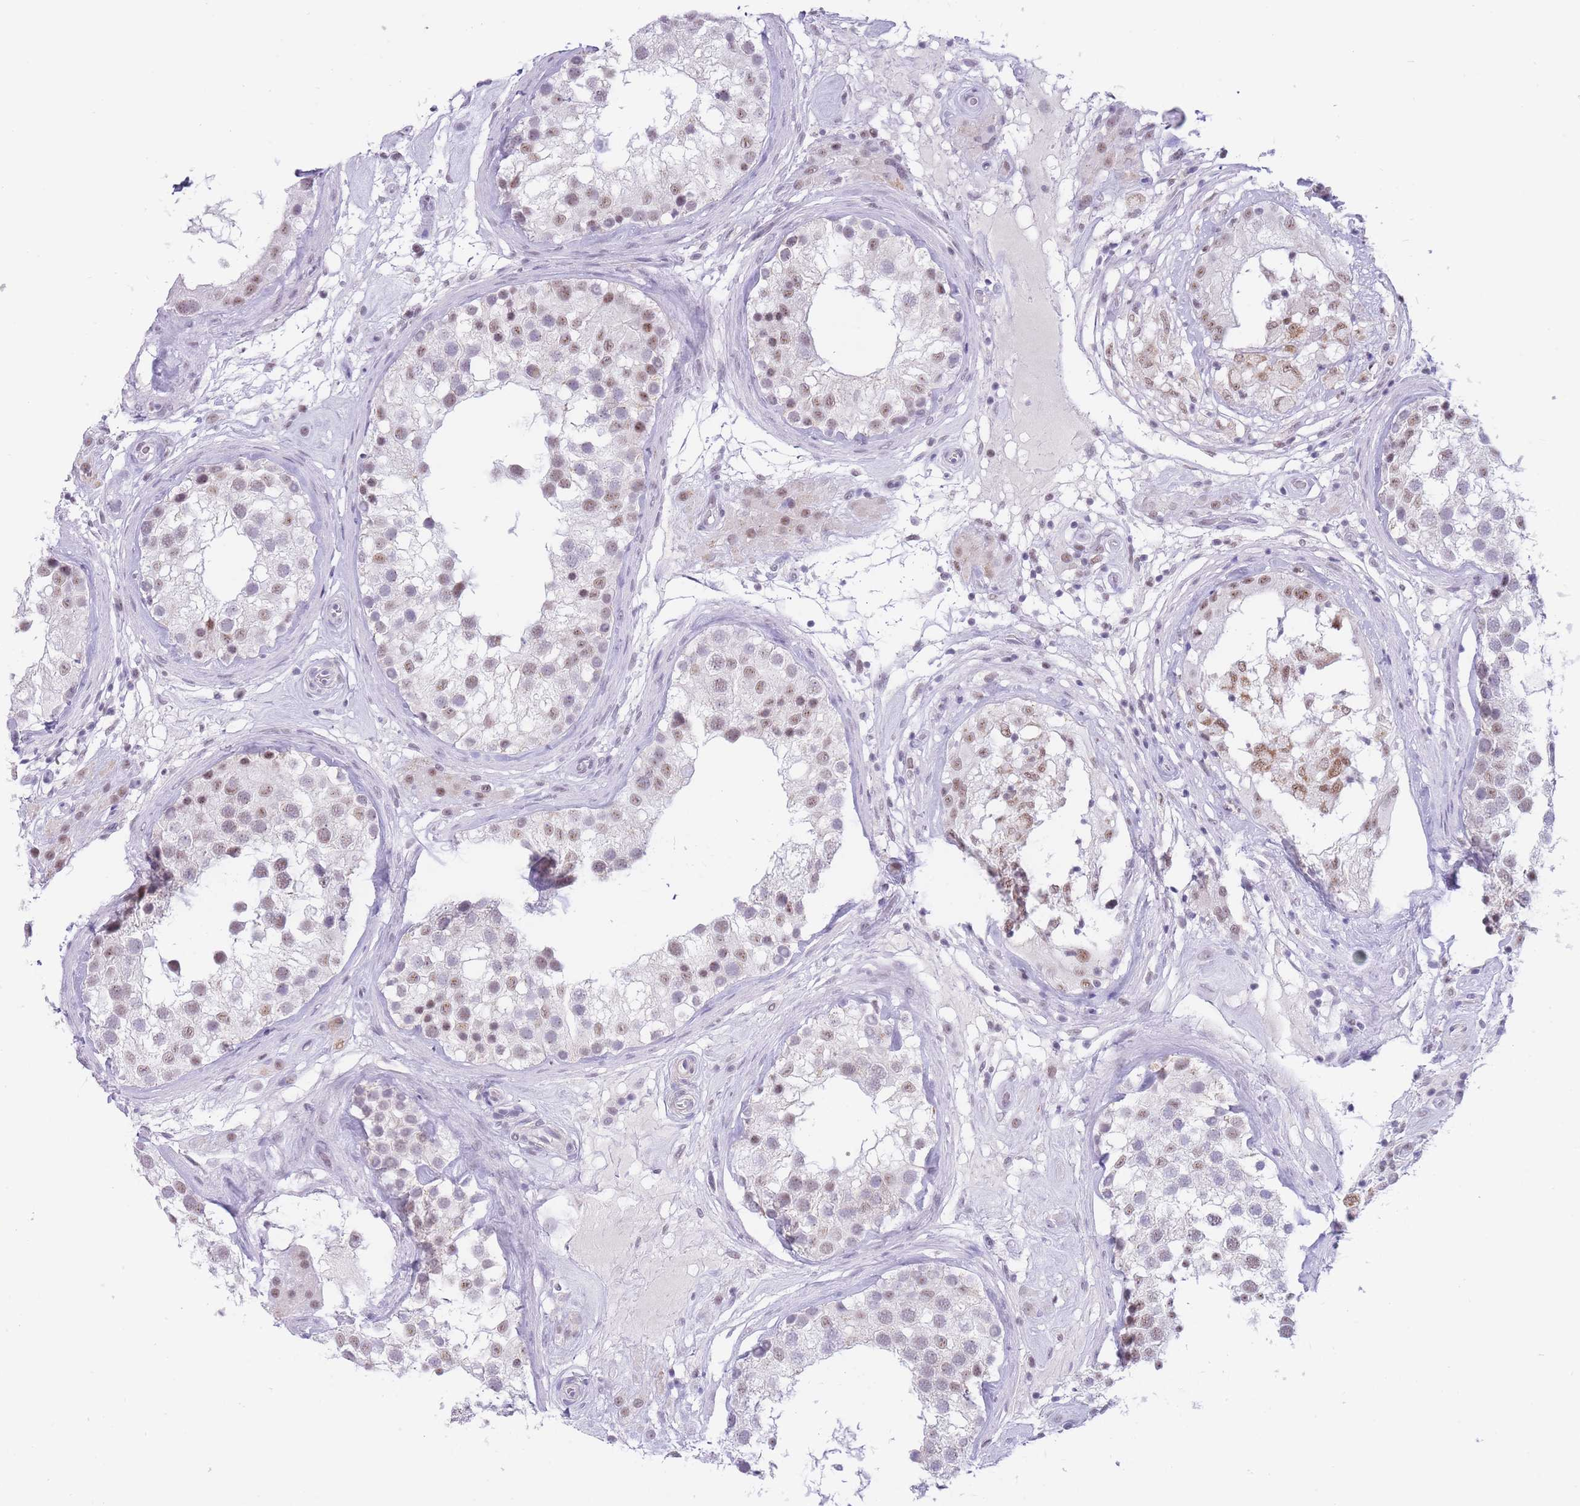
{"staining": {"intensity": "weak", "quantity": "25%-75%", "location": "nuclear"}, "tissue": "testis", "cell_type": "Cells in seminiferous ducts", "image_type": "normal", "snomed": [{"axis": "morphology", "description": "Normal tissue, NOS"}, {"axis": "topography", "description": "Testis"}], "caption": "Immunohistochemistry staining of normal testis, which displays low levels of weak nuclear positivity in approximately 25%-75% of cells in seminiferous ducts indicating weak nuclear protein positivity. The staining was performed using DAB (brown) for protein detection and nuclei were counterstained in hematoxylin (blue).", "gene": "CYP2B6", "patient": {"sex": "male", "age": 46}}